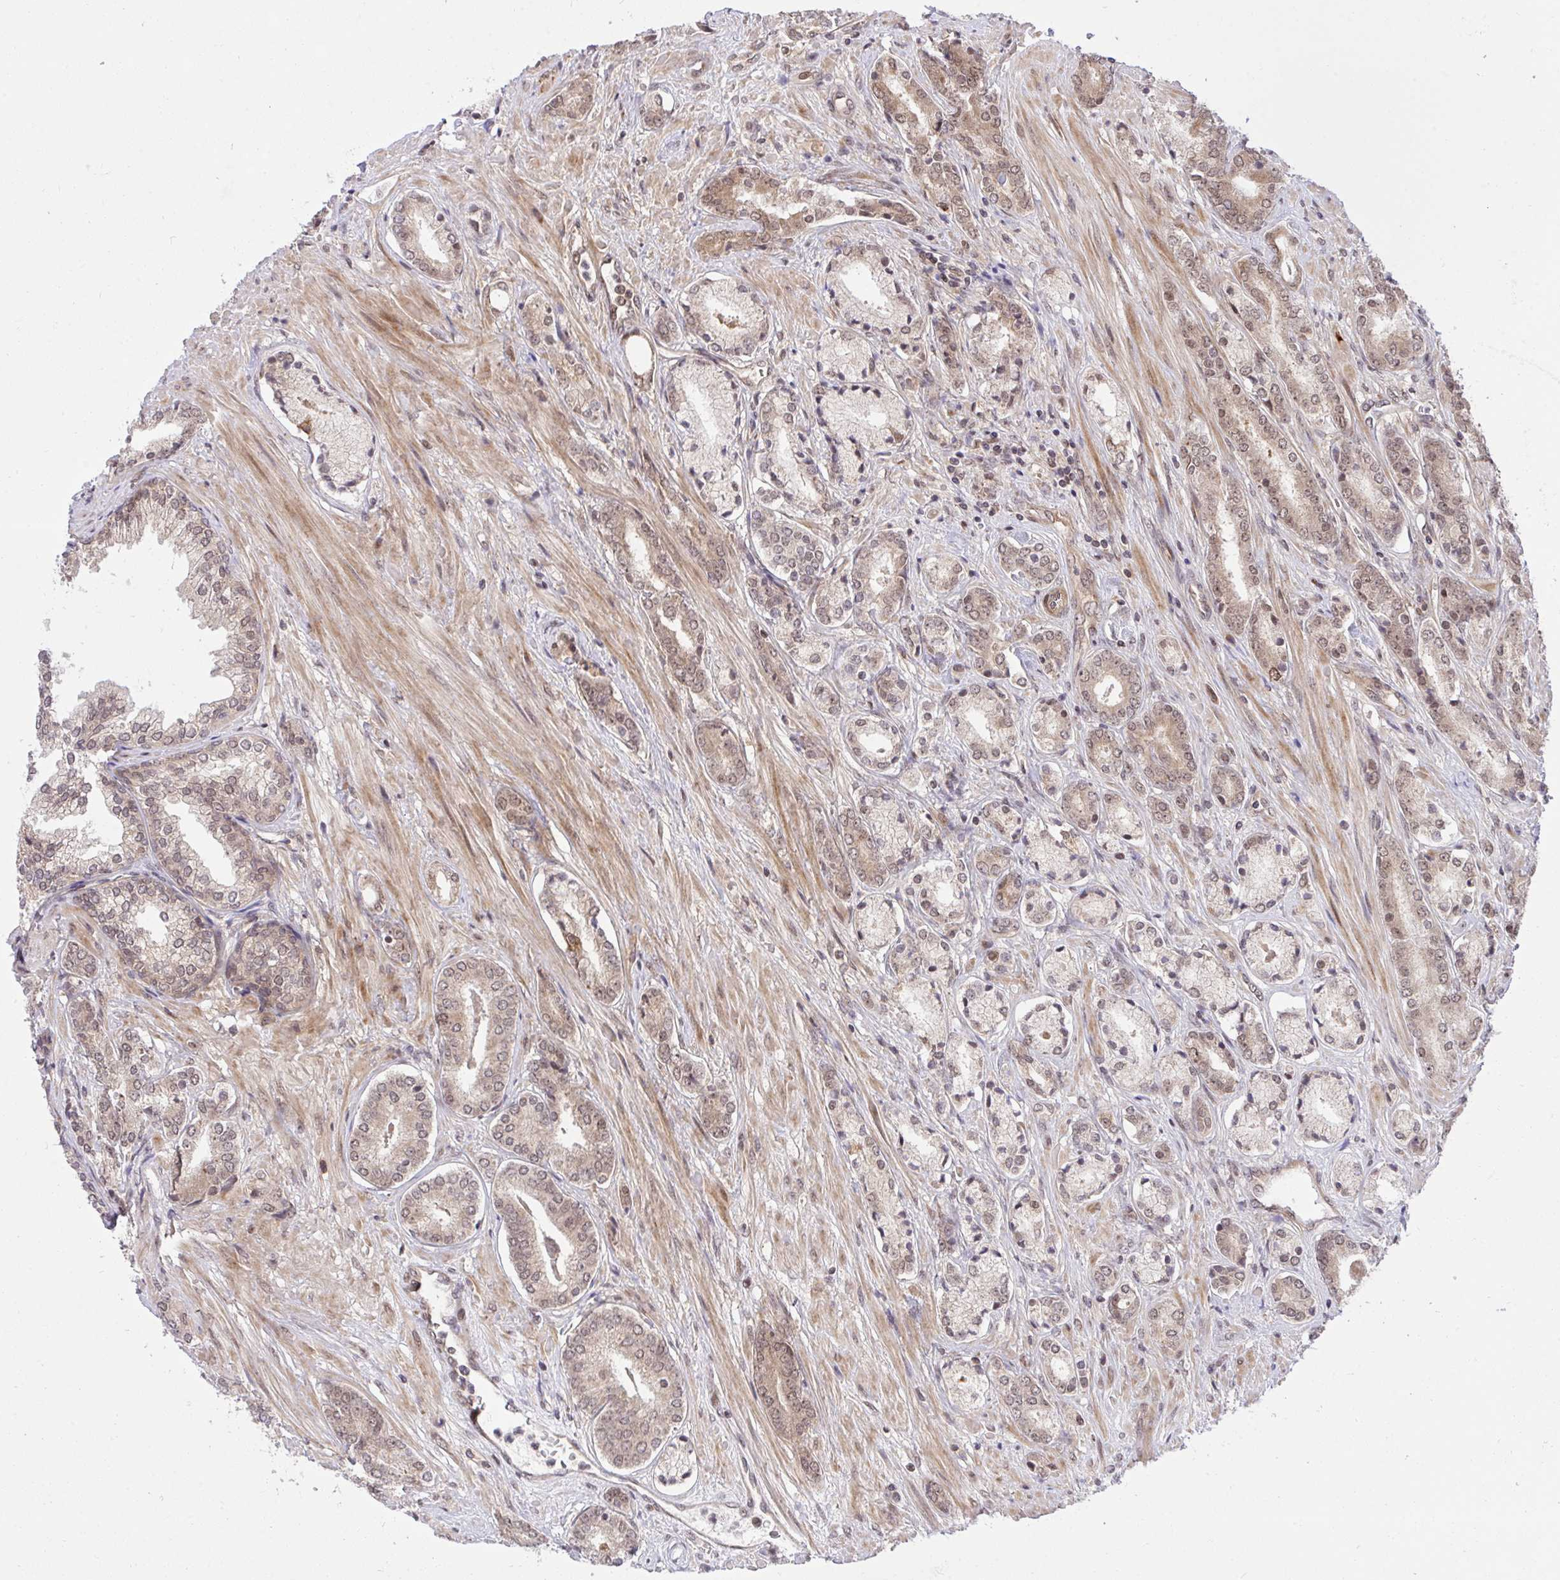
{"staining": {"intensity": "moderate", "quantity": "25%-75%", "location": "cytoplasmic/membranous"}, "tissue": "prostate cancer", "cell_type": "Tumor cells", "image_type": "cancer", "snomed": [{"axis": "morphology", "description": "Adenocarcinoma, High grade"}, {"axis": "topography", "description": "Prostate"}], "caption": "Brown immunohistochemical staining in human prostate cancer exhibits moderate cytoplasmic/membranous expression in about 25%-75% of tumor cells.", "gene": "ERI1", "patient": {"sex": "male", "age": 56}}